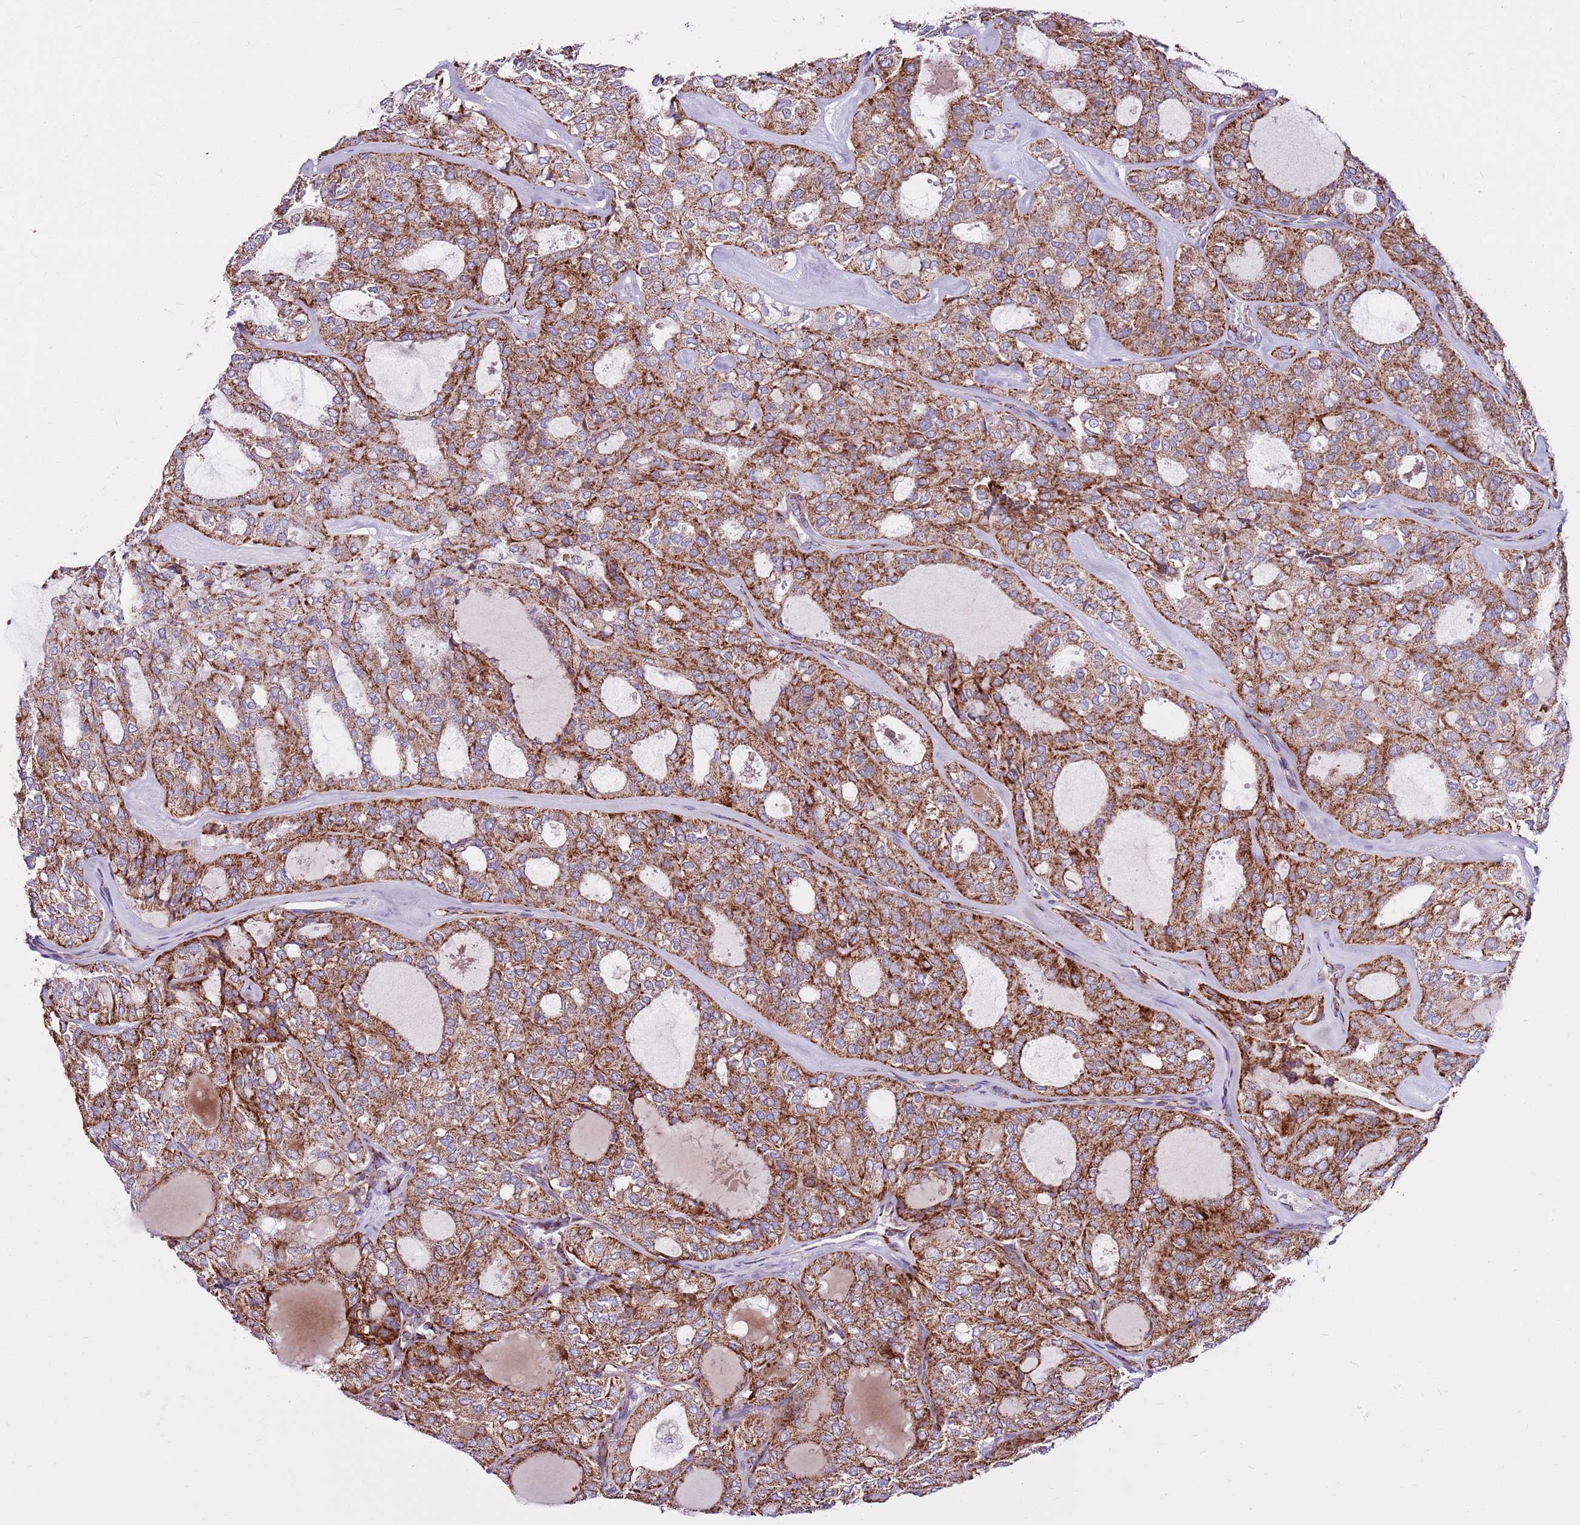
{"staining": {"intensity": "strong", "quantity": ">75%", "location": "cytoplasmic/membranous"}, "tissue": "thyroid cancer", "cell_type": "Tumor cells", "image_type": "cancer", "snomed": [{"axis": "morphology", "description": "Follicular adenoma carcinoma, NOS"}, {"axis": "topography", "description": "Thyroid gland"}], "caption": "Immunohistochemical staining of thyroid cancer (follicular adenoma carcinoma) reveals strong cytoplasmic/membranous protein positivity in approximately >75% of tumor cells. Immunohistochemistry stains the protein in brown and the nuclei are stained blue.", "gene": "HECTD4", "patient": {"sex": "male", "age": 75}}